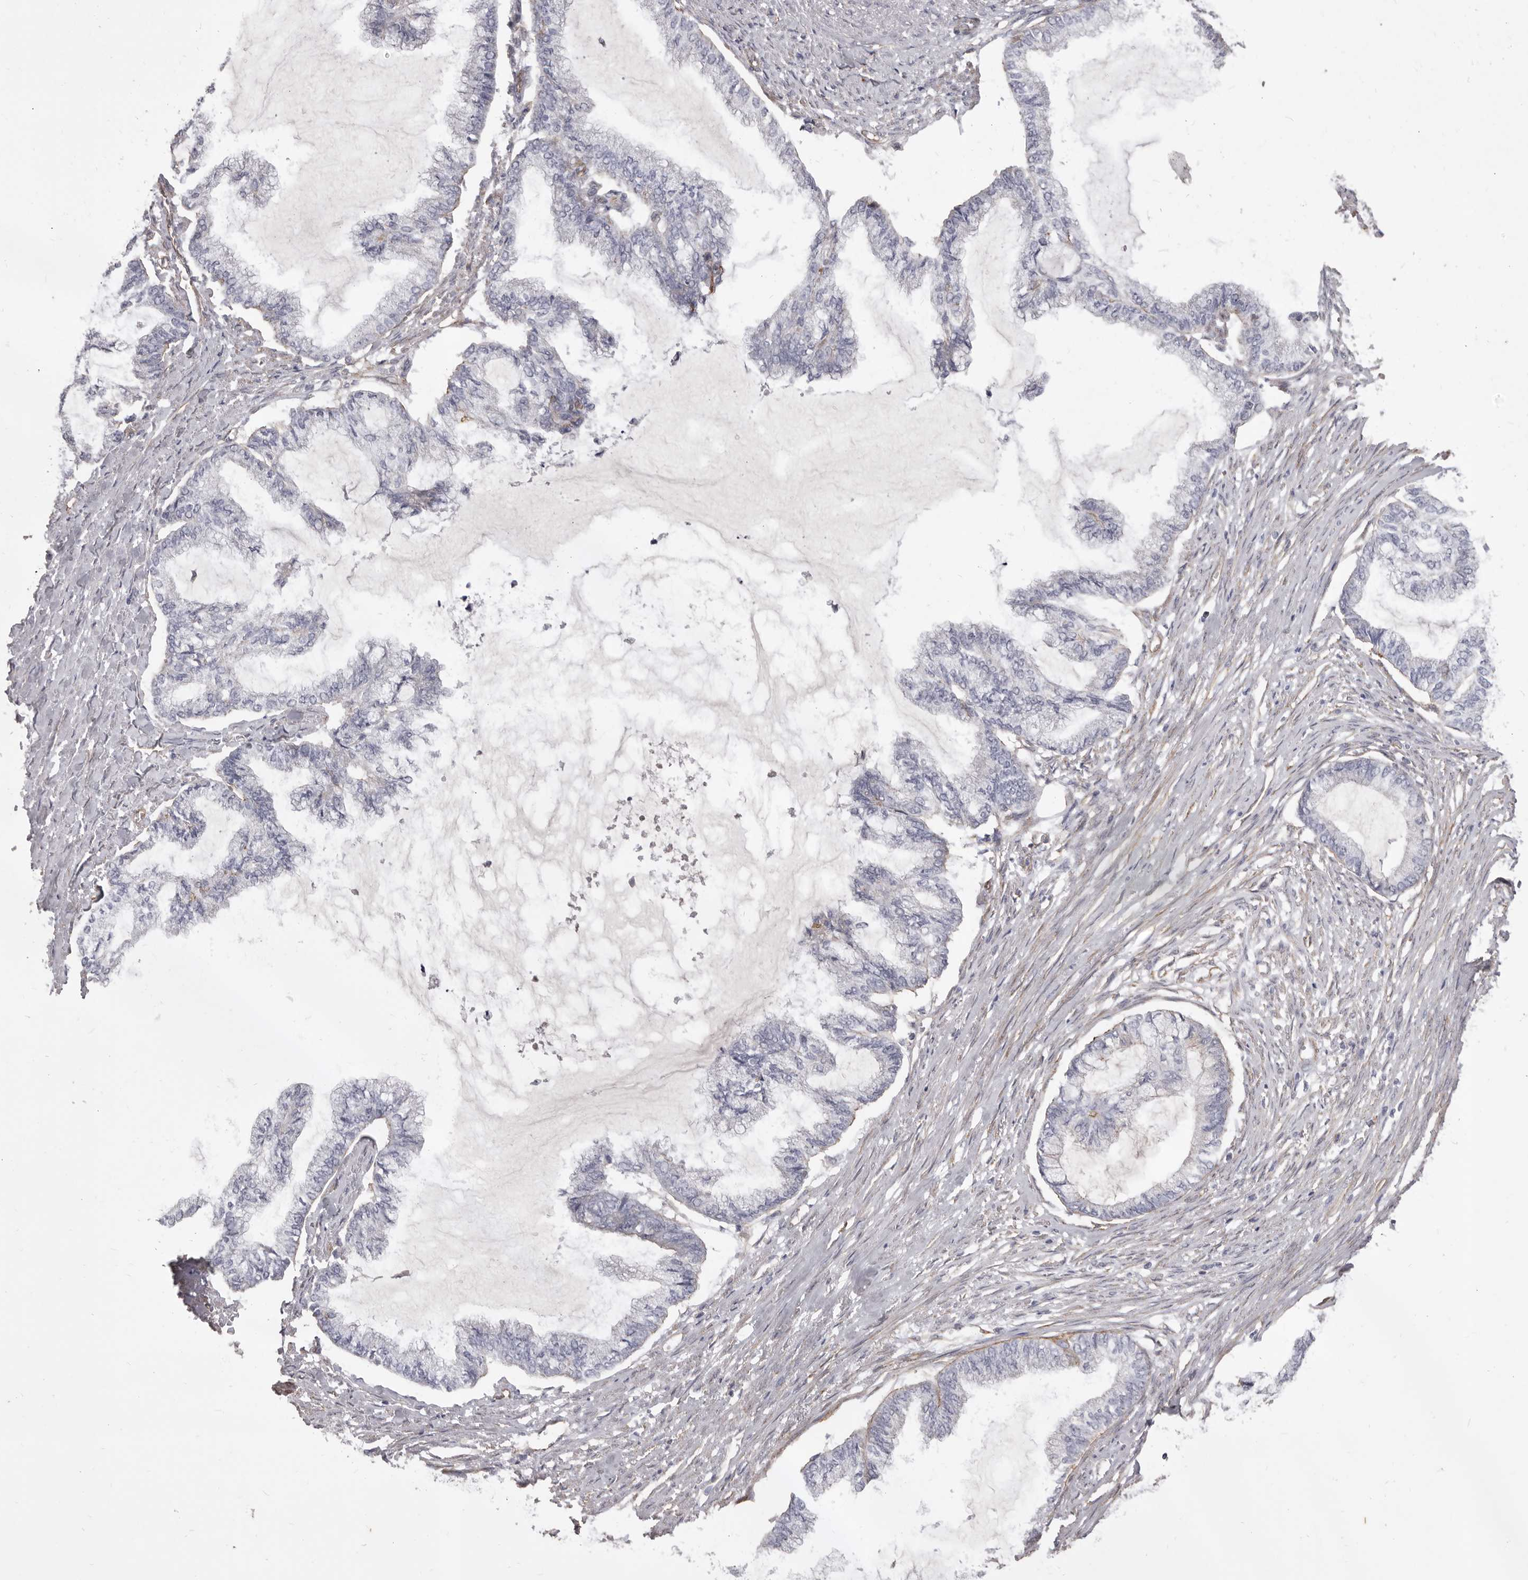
{"staining": {"intensity": "negative", "quantity": "none", "location": "none"}, "tissue": "endometrial cancer", "cell_type": "Tumor cells", "image_type": "cancer", "snomed": [{"axis": "morphology", "description": "Adenocarcinoma, NOS"}, {"axis": "topography", "description": "Endometrium"}], "caption": "Protein analysis of endometrial cancer shows no significant positivity in tumor cells.", "gene": "P2RX6", "patient": {"sex": "female", "age": 86}}